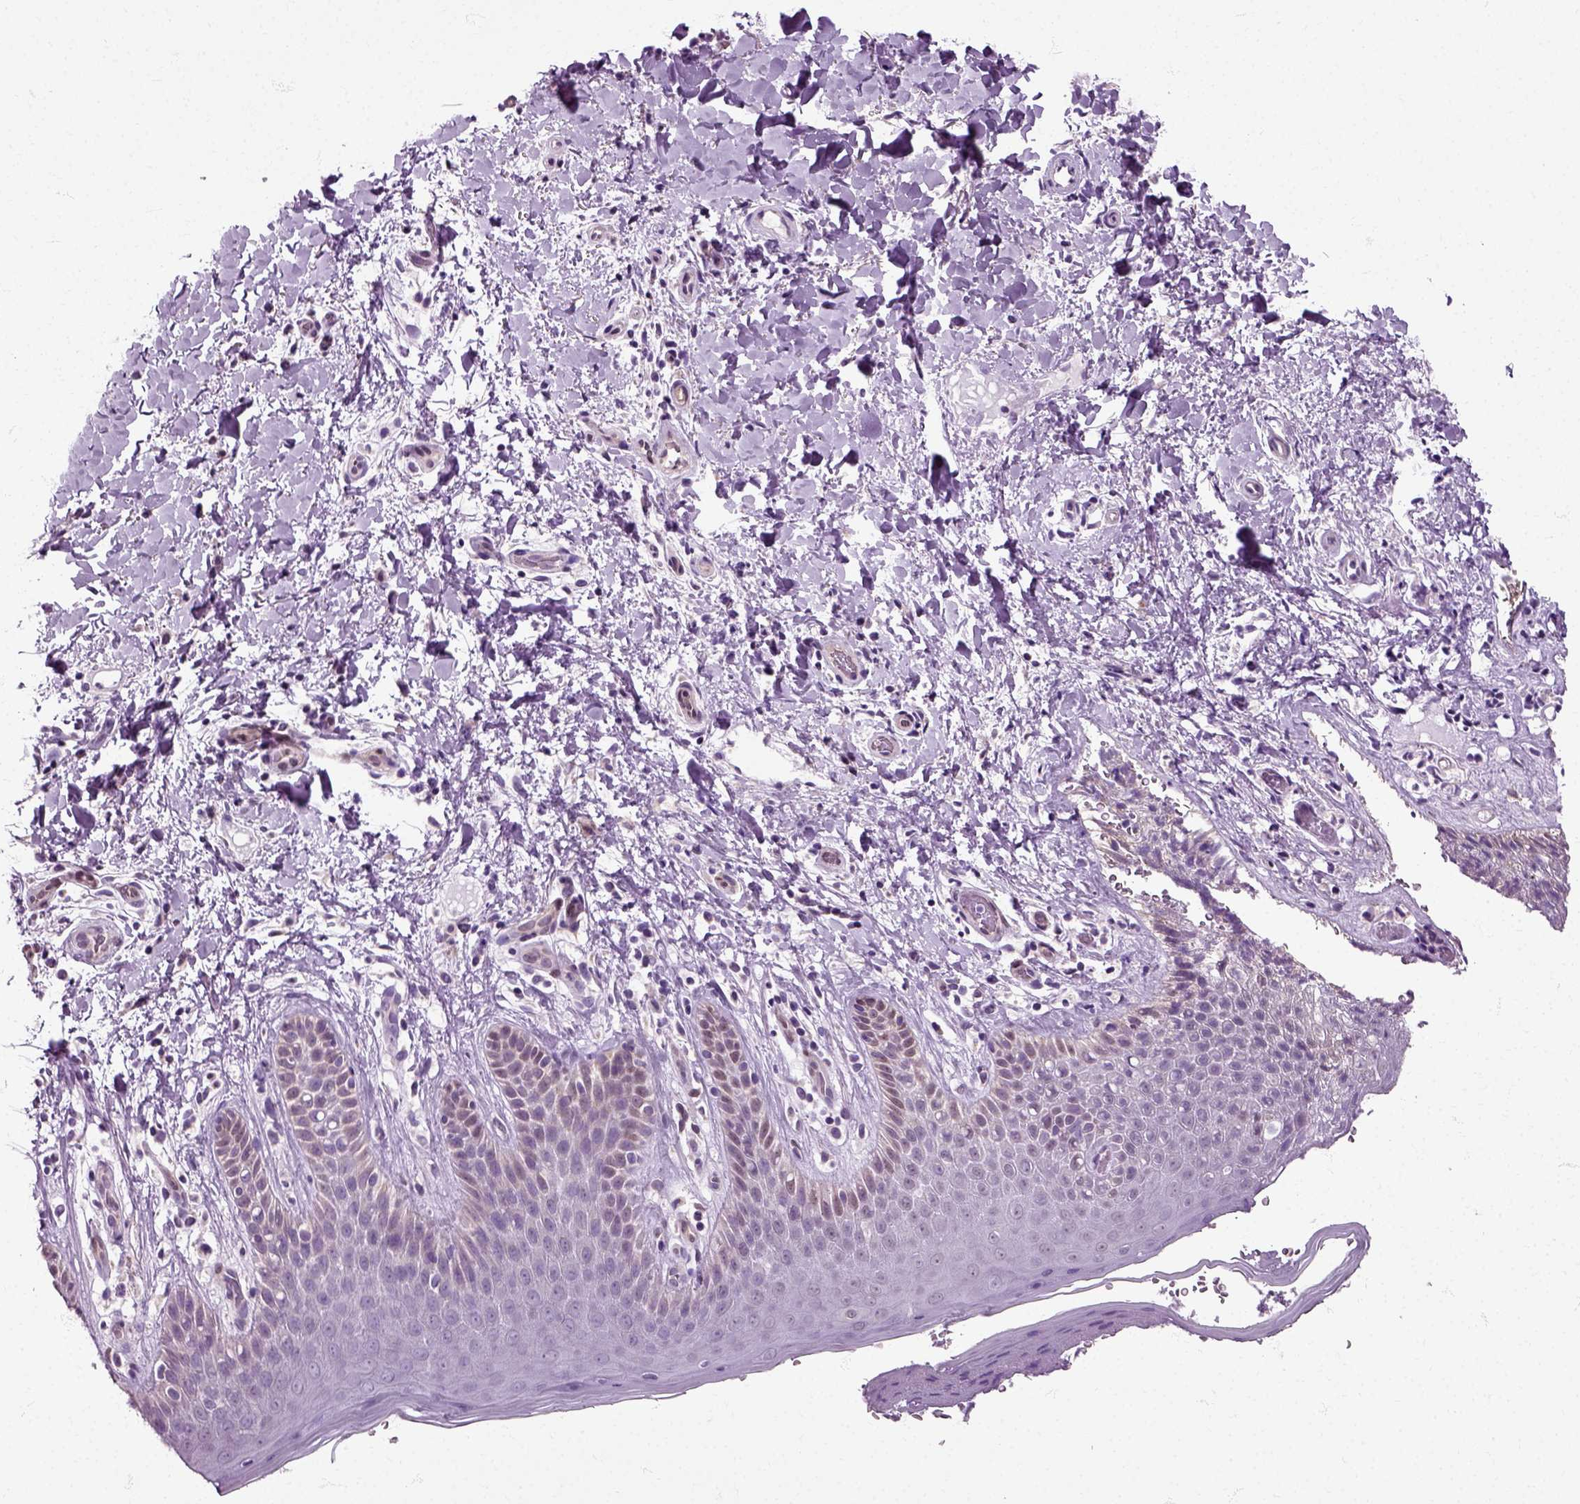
{"staining": {"intensity": "negative", "quantity": "none", "location": "none"}, "tissue": "skin", "cell_type": "Epidermal cells", "image_type": "normal", "snomed": [{"axis": "morphology", "description": "Normal tissue, NOS"}, {"axis": "topography", "description": "Anal"}], "caption": "Histopathology image shows no significant protein positivity in epidermal cells of unremarkable skin.", "gene": "HSPA2", "patient": {"sex": "male", "age": 36}}